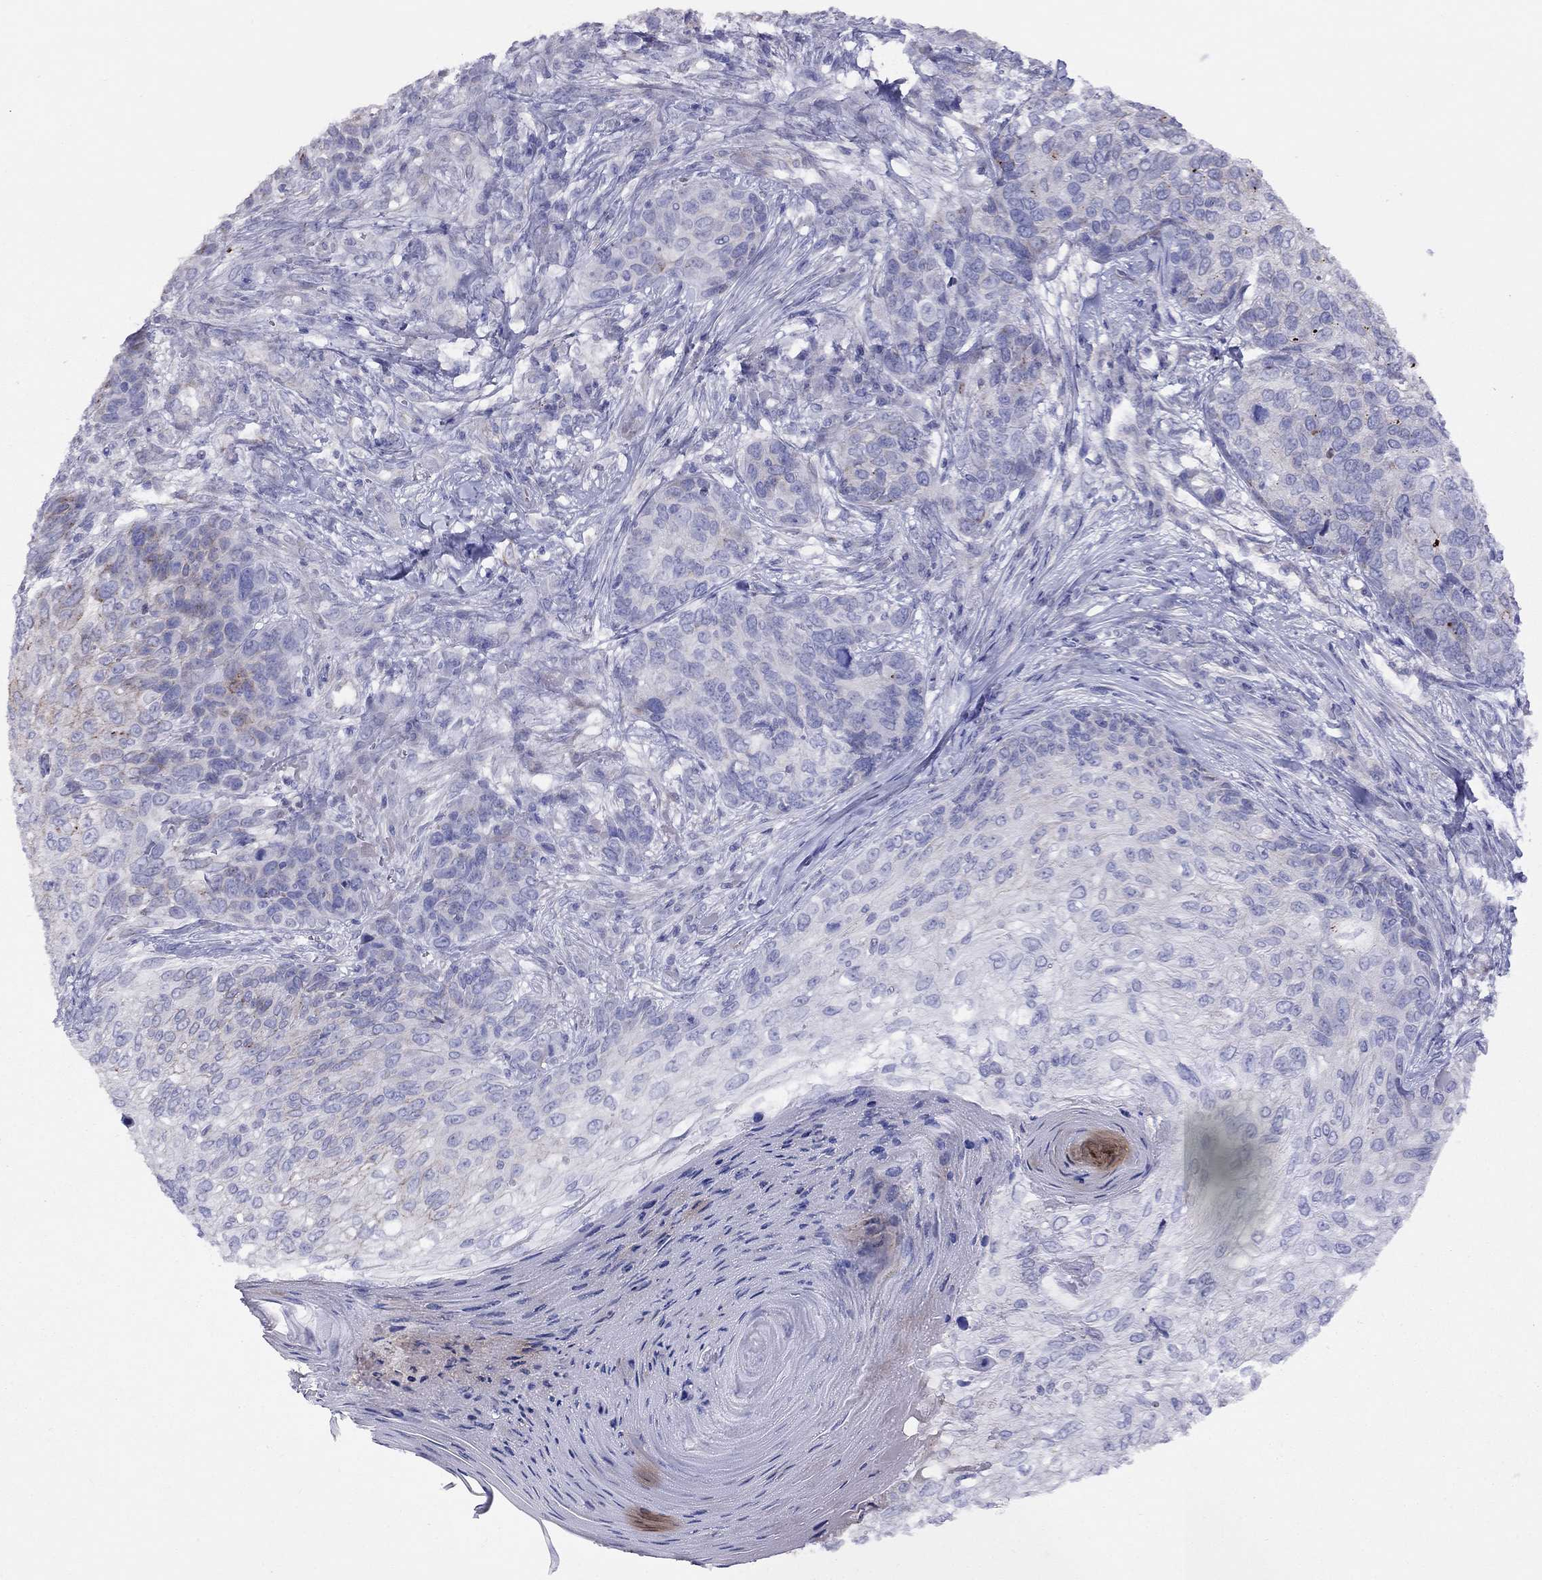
{"staining": {"intensity": "moderate", "quantity": "<25%", "location": "cytoplasmic/membranous"}, "tissue": "skin cancer", "cell_type": "Tumor cells", "image_type": "cancer", "snomed": [{"axis": "morphology", "description": "Squamous cell carcinoma, NOS"}, {"axis": "topography", "description": "Skin"}], "caption": "Moderate cytoplasmic/membranous protein expression is present in about <25% of tumor cells in skin cancer.", "gene": "SPINT4", "patient": {"sex": "male", "age": 92}}